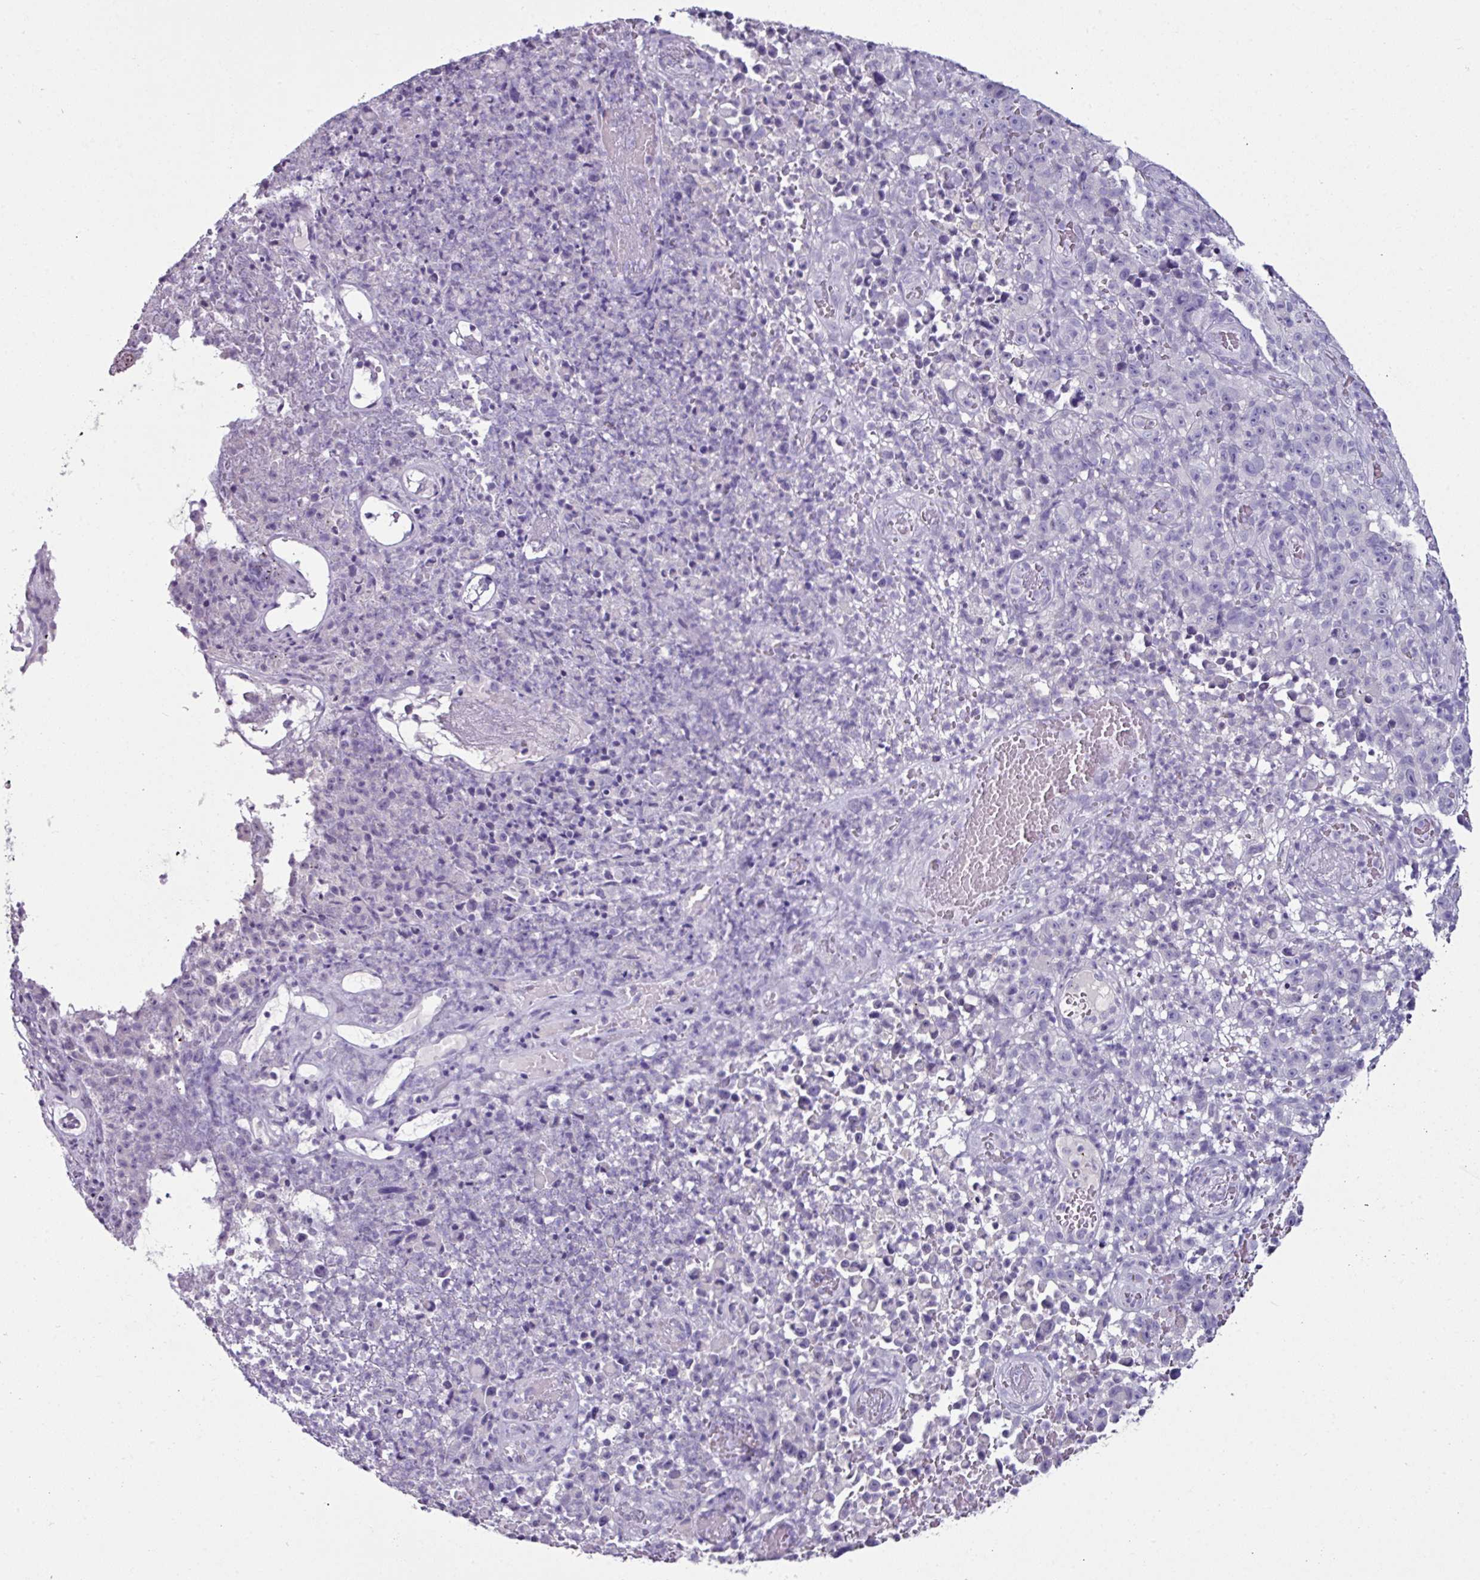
{"staining": {"intensity": "negative", "quantity": "none", "location": "none"}, "tissue": "melanoma", "cell_type": "Tumor cells", "image_type": "cancer", "snomed": [{"axis": "morphology", "description": "Malignant melanoma, NOS"}, {"axis": "topography", "description": "Skin"}], "caption": "This is a histopathology image of IHC staining of malignant melanoma, which shows no positivity in tumor cells. (IHC, brightfield microscopy, high magnification).", "gene": "GLP2R", "patient": {"sex": "female", "age": 82}}